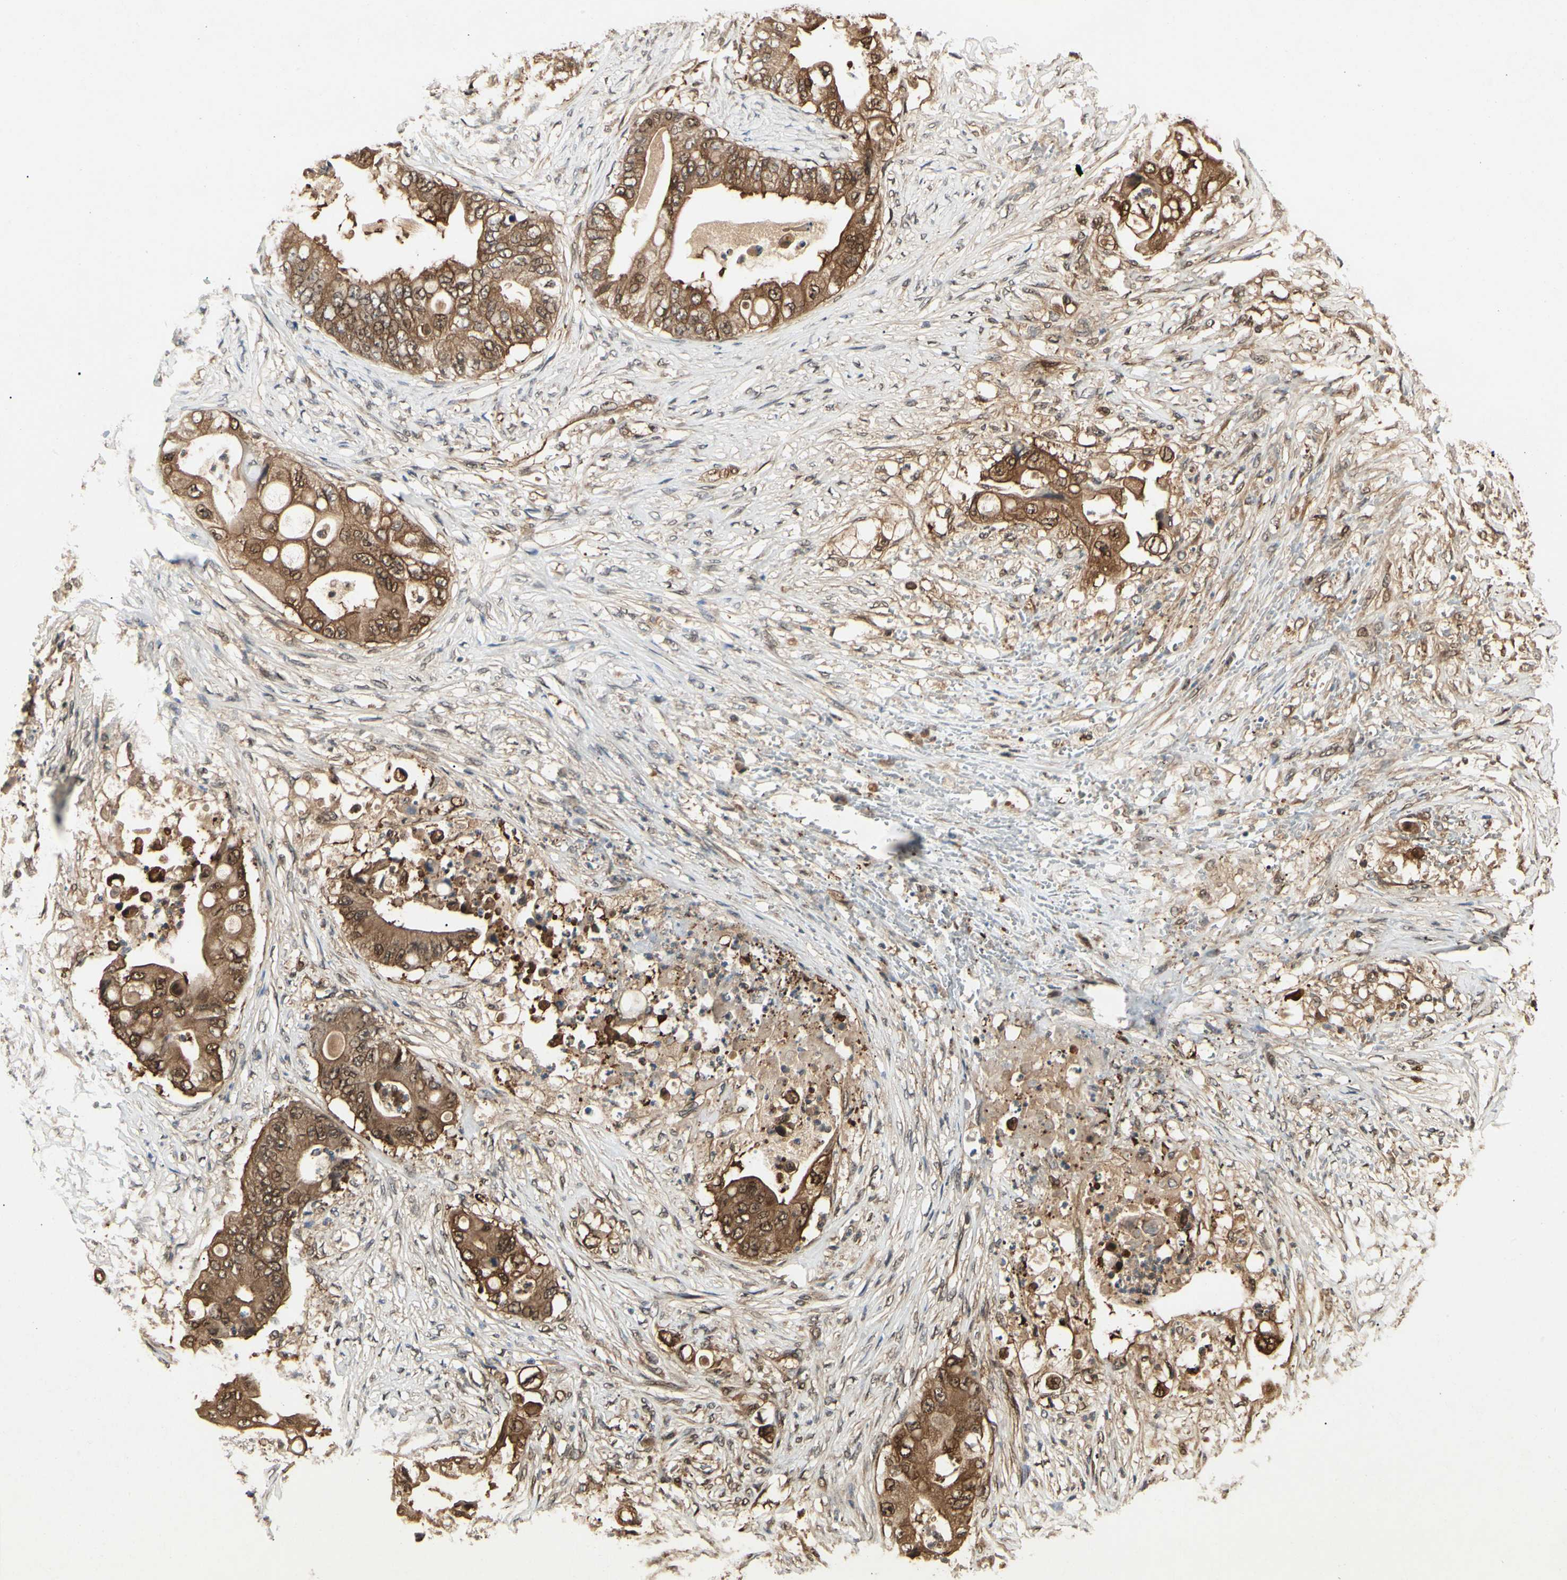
{"staining": {"intensity": "moderate", "quantity": ">75%", "location": "cytoplasmic/membranous"}, "tissue": "stomach cancer", "cell_type": "Tumor cells", "image_type": "cancer", "snomed": [{"axis": "morphology", "description": "Adenocarcinoma, NOS"}, {"axis": "topography", "description": "Stomach"}], "caption": "Brown immunohistochemical staining in stomach cancer (adenocarcinoma) demonstrates moderate cytoplasmic/membranous expression in approximately >75% of tumor cells.", "gene": "YWHAQ", "patient": {"sex": "female", "age": 73}}